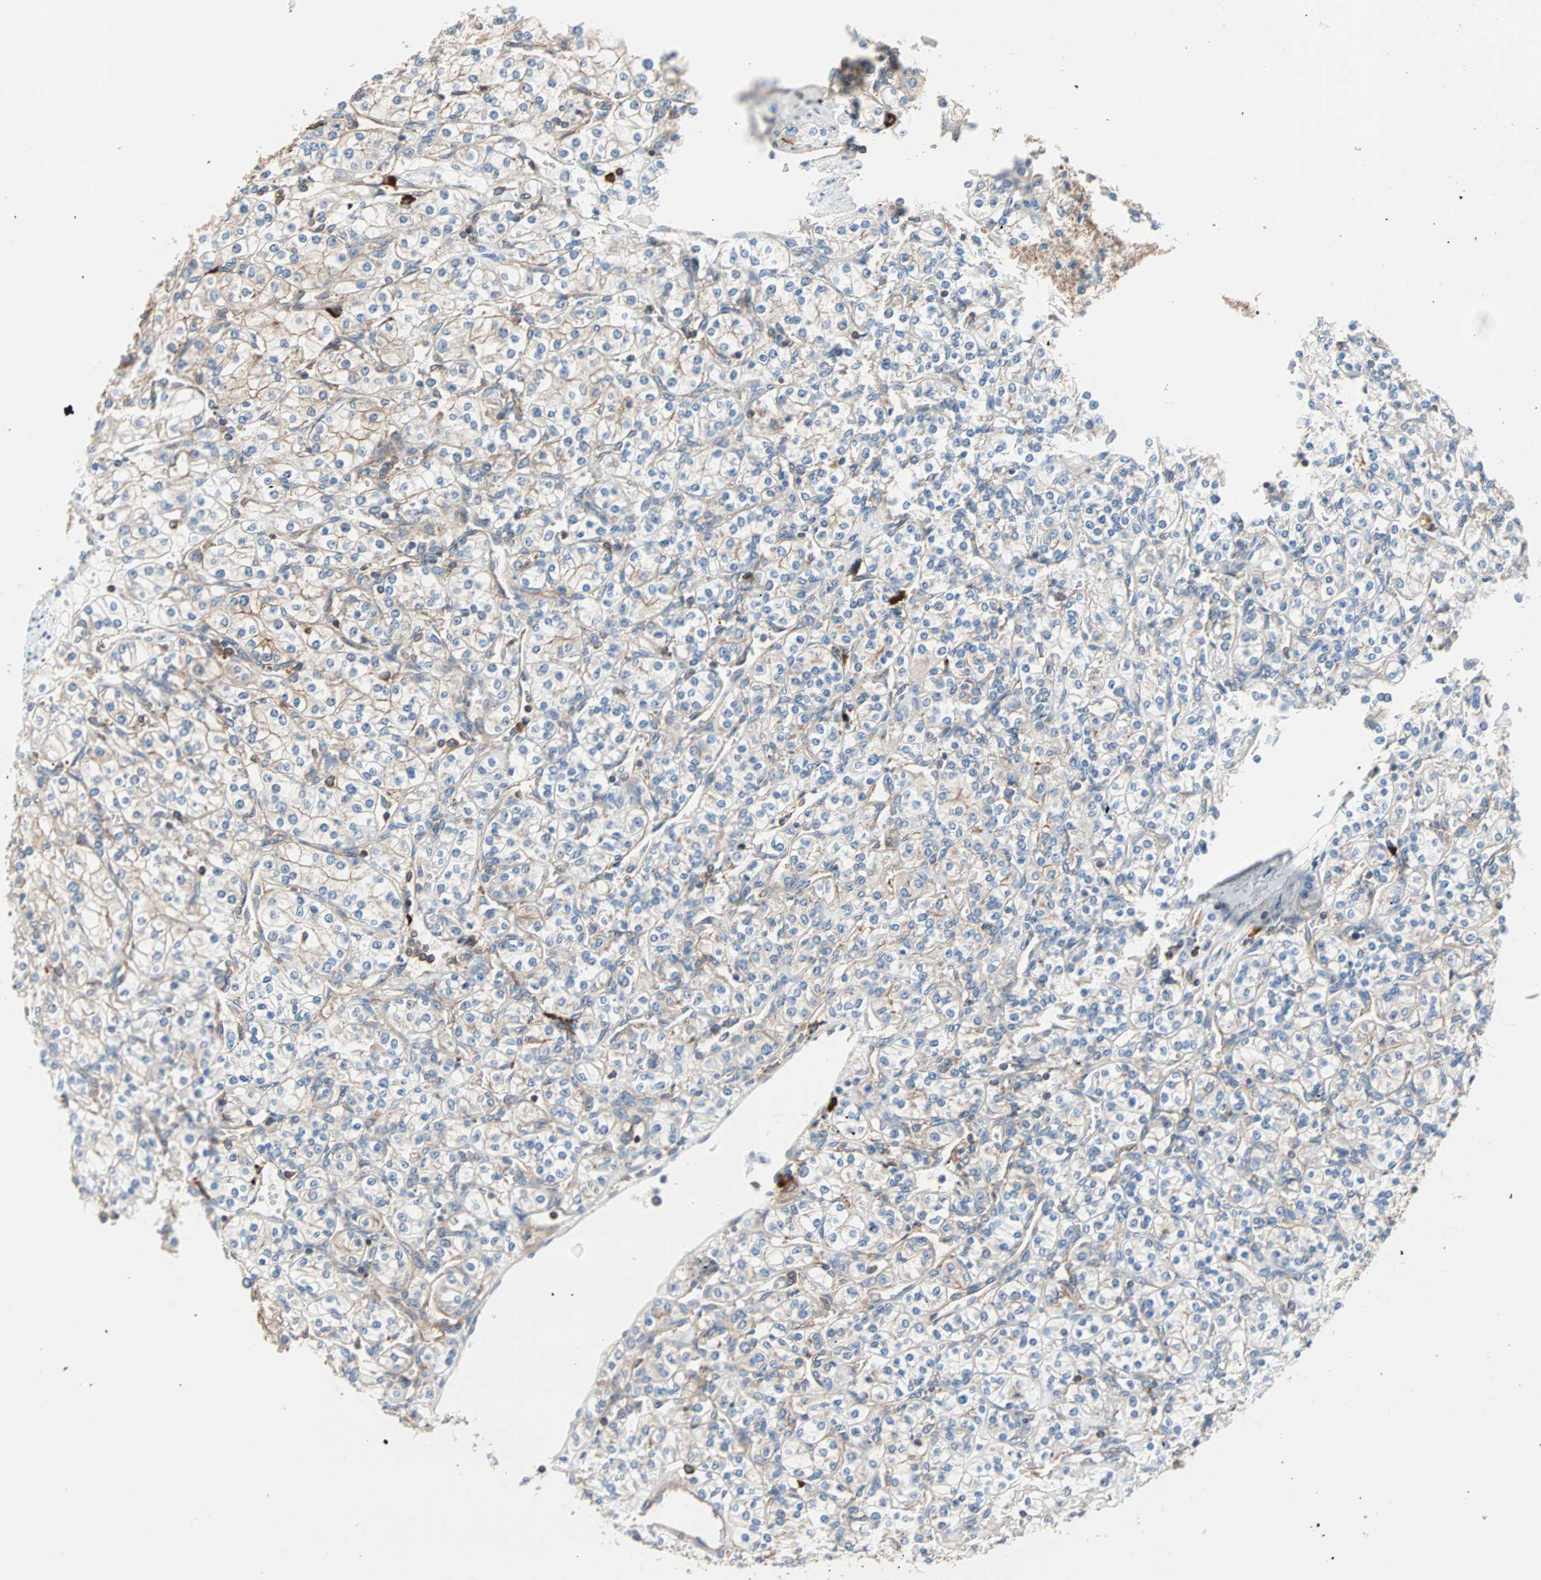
{"staining": {"intensity": "negative", "quantity": "none", "location": "none"}, "tissue": "renal cancer", "cell_type": "Tumor cells", "image_type": "cancer", "snomed": [{"axis": "morphology", "description": "Adenocarcinoma, NOS"}, {"axis": "topography", "description": "Kidney"}], "caption": "Adenocarcinoma (renal) was stained to show a protein in brown. There is no significant positivity in tumor cells. (Stains: DAB (3,3'-diaminobenzidine) immunohistochemistry (IHC) with hematoxylin counter stain, Microscopy: brightfield microscopy at high magnification).", "gene": "EEF2", "patient": {"sex": "male", "age": 77}}